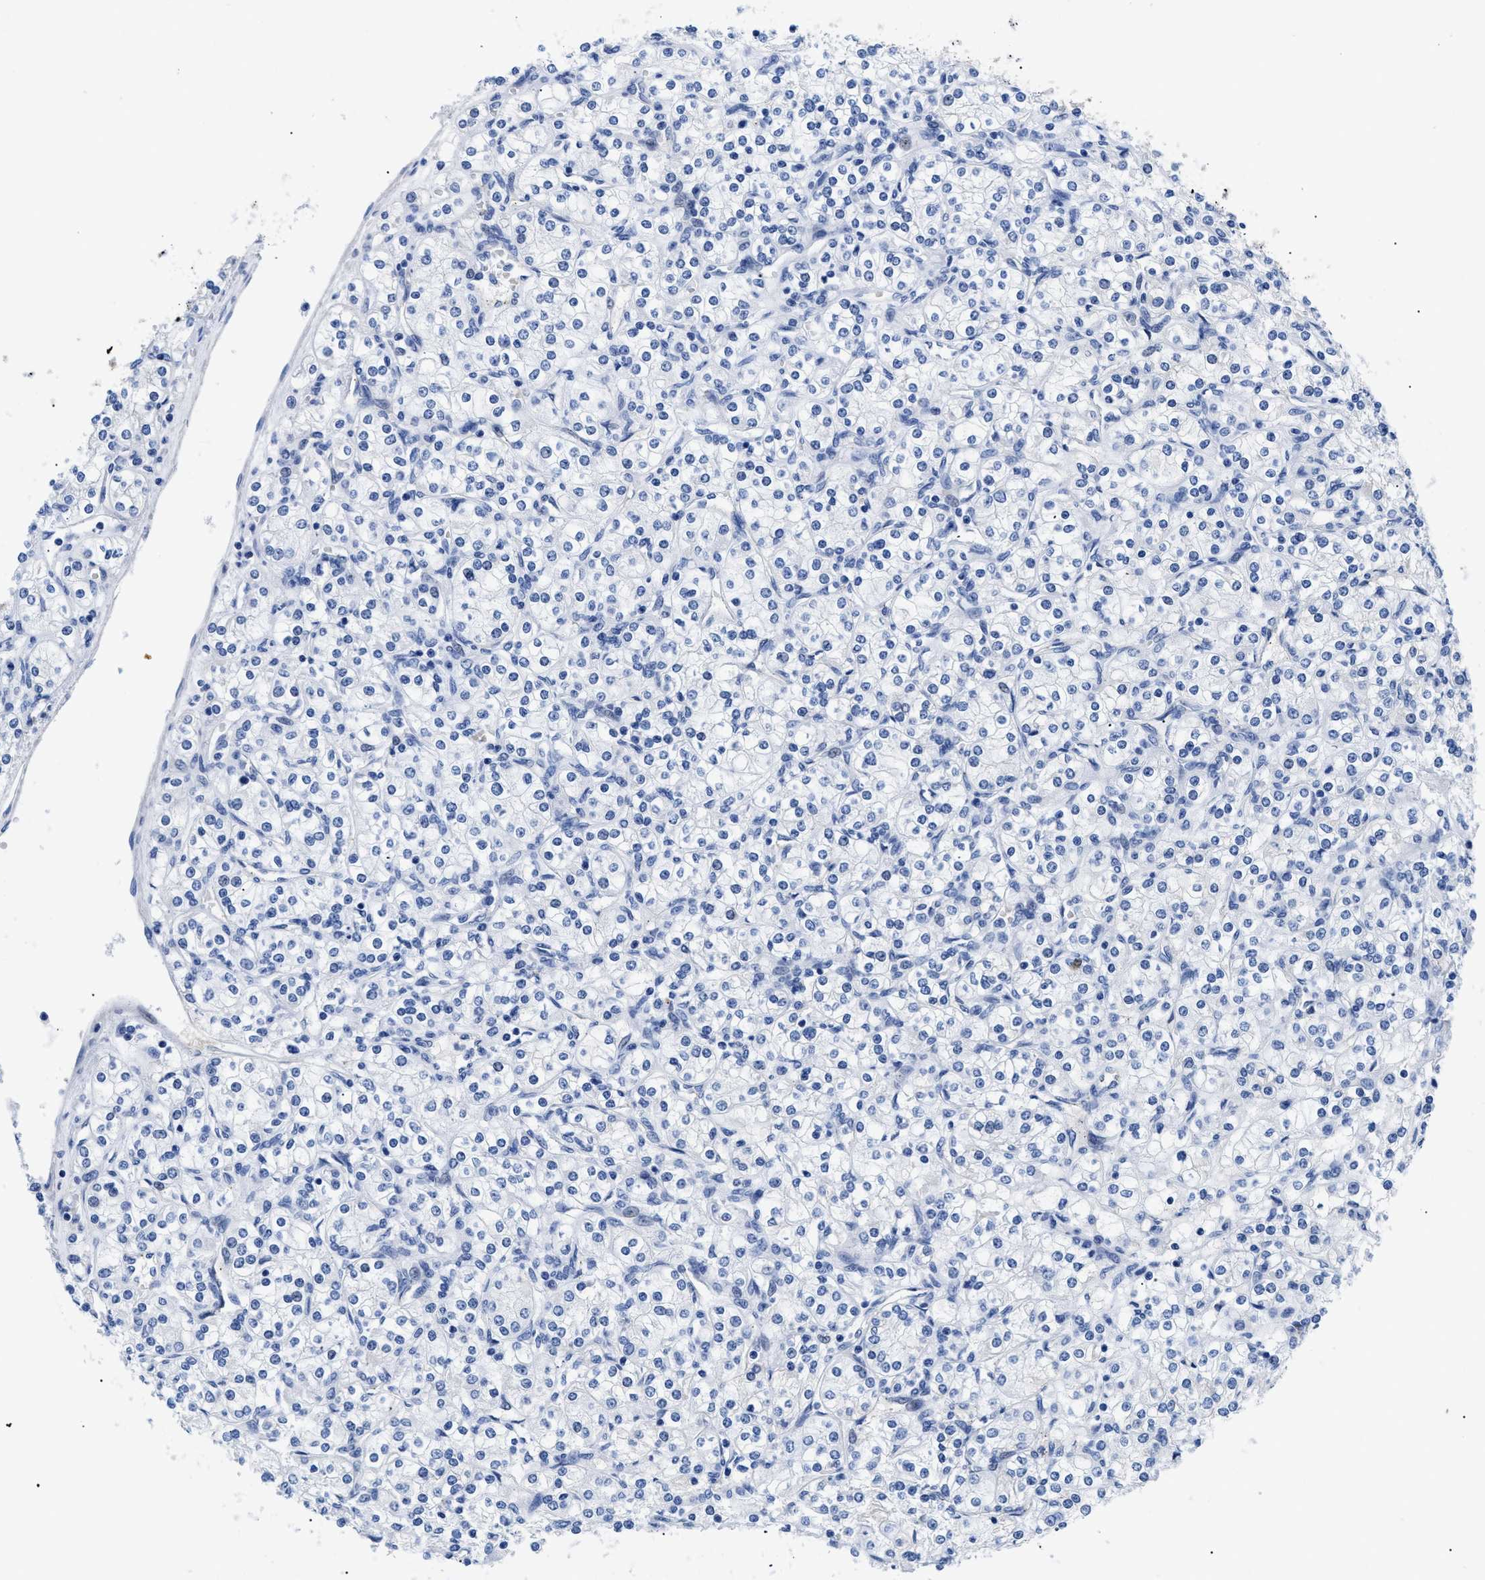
{"staining": {"intensity": "negative", "quantity": "none", "location": "none"}, "tissue": "renal cancer", "cell_type": "Tumor cells", "image_type": "cancer", "snomed": [{"axis": "morphology", "description": "Adenocarcinoma, NOS"}, {"axis": "topography", "description": "Kidney"}], "caption": "A histopathology image of renal cancer (adenocarcinoma) stained for a protein reveals no brown staining in tumor cells. (DAB (3,3'-diaminobenzidine) immunohistochemistry (IHC) visualized using brightfield microscopy, high magnification).", "gene": "TMEM68", "patient": {"sex": "male", "age": 77}}